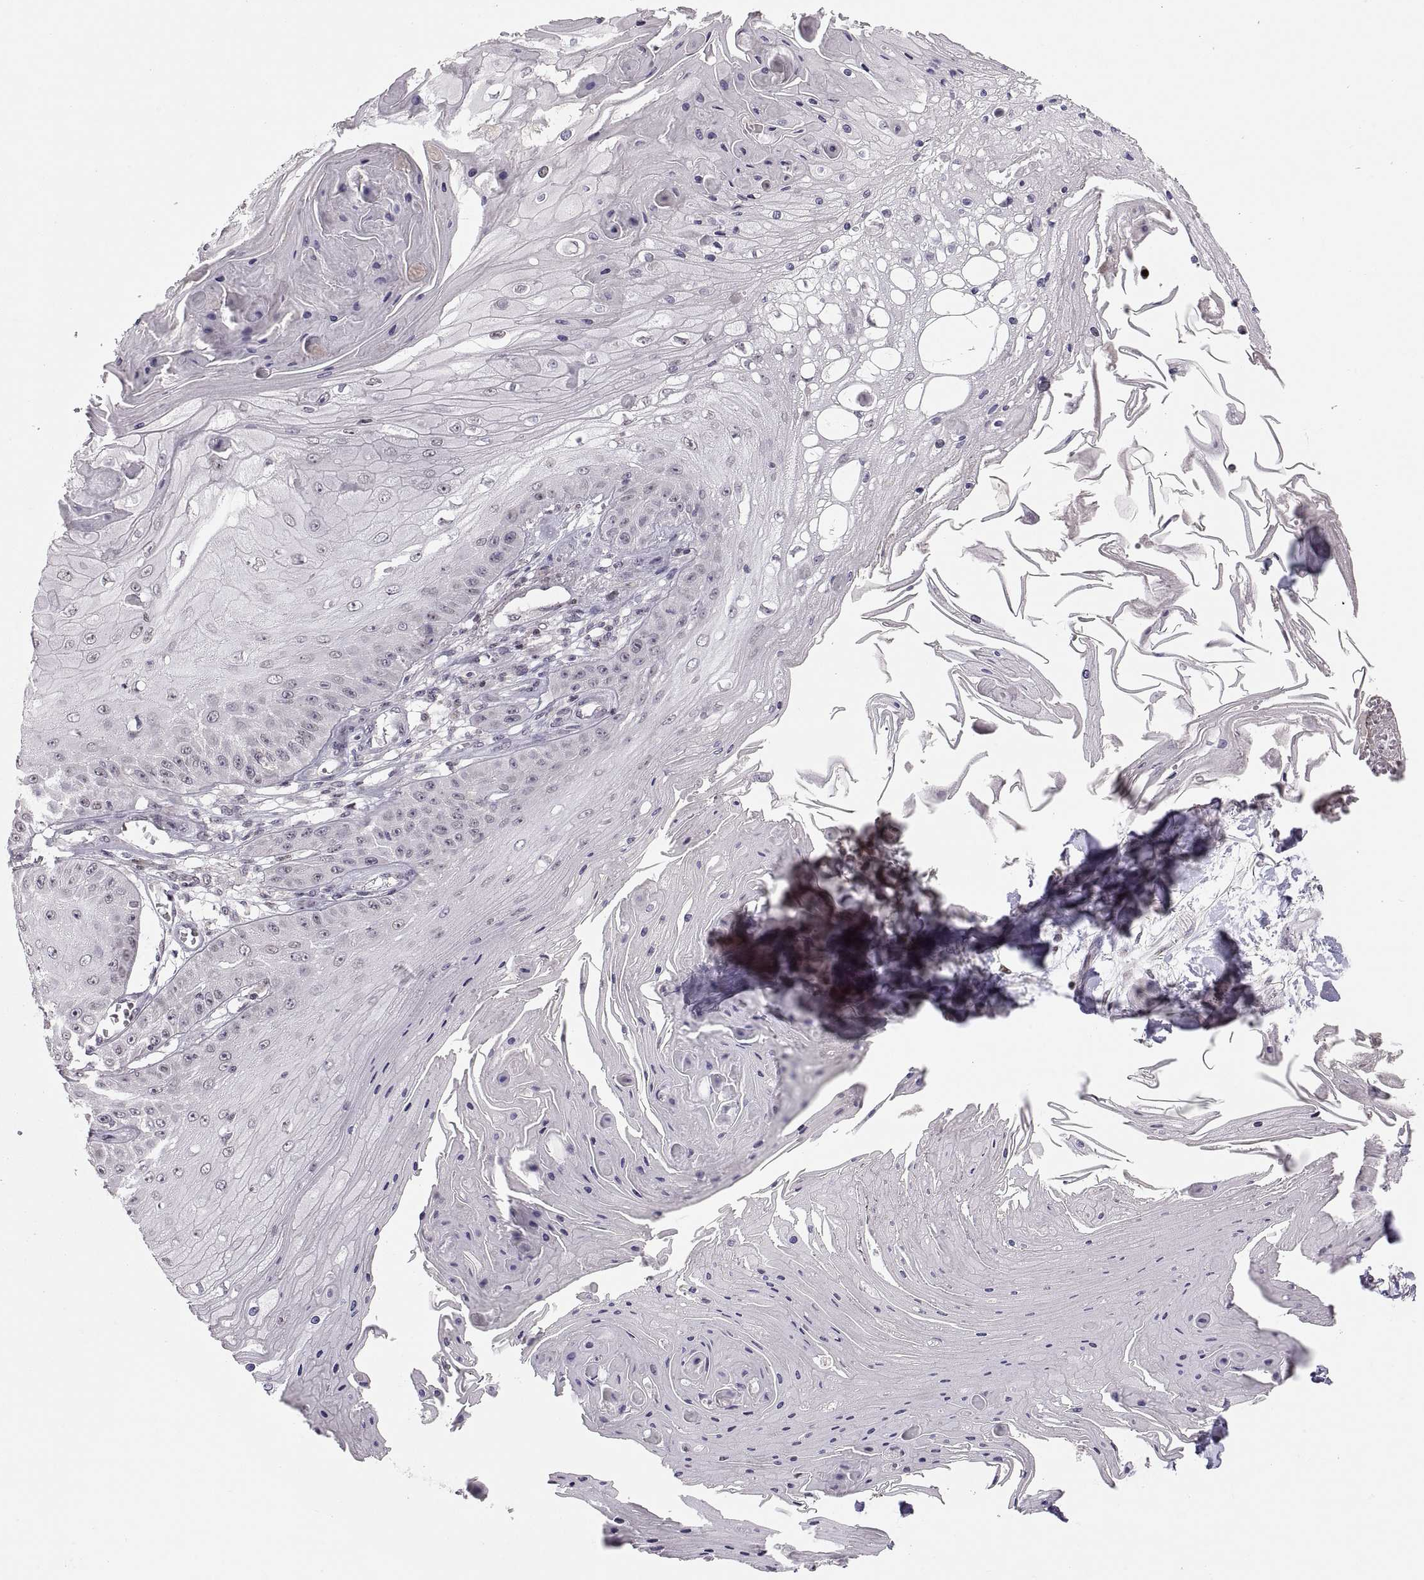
{"staining": {"intensity": "negative", "quantity": "none", "location": "none"}, "tissue": "skin cancer", "cell_type": "Tumor cells", "image_type": "cancer", "snomed": [{"axis": "morphology", "description": "Squamous cell carcinoma, NOS"}, {"axis": "topography", "description": "Skin"}], "caption": "Skin cancer was stained to show a protein in brown. There is no significant expression in tumor cells. (DAB (3,3'-diaminobenzidine) IHC visualized using brightfield microscopy, high magnification).", "gene": "SNAI1", "patient": {"sex": "male", "age": 70}}